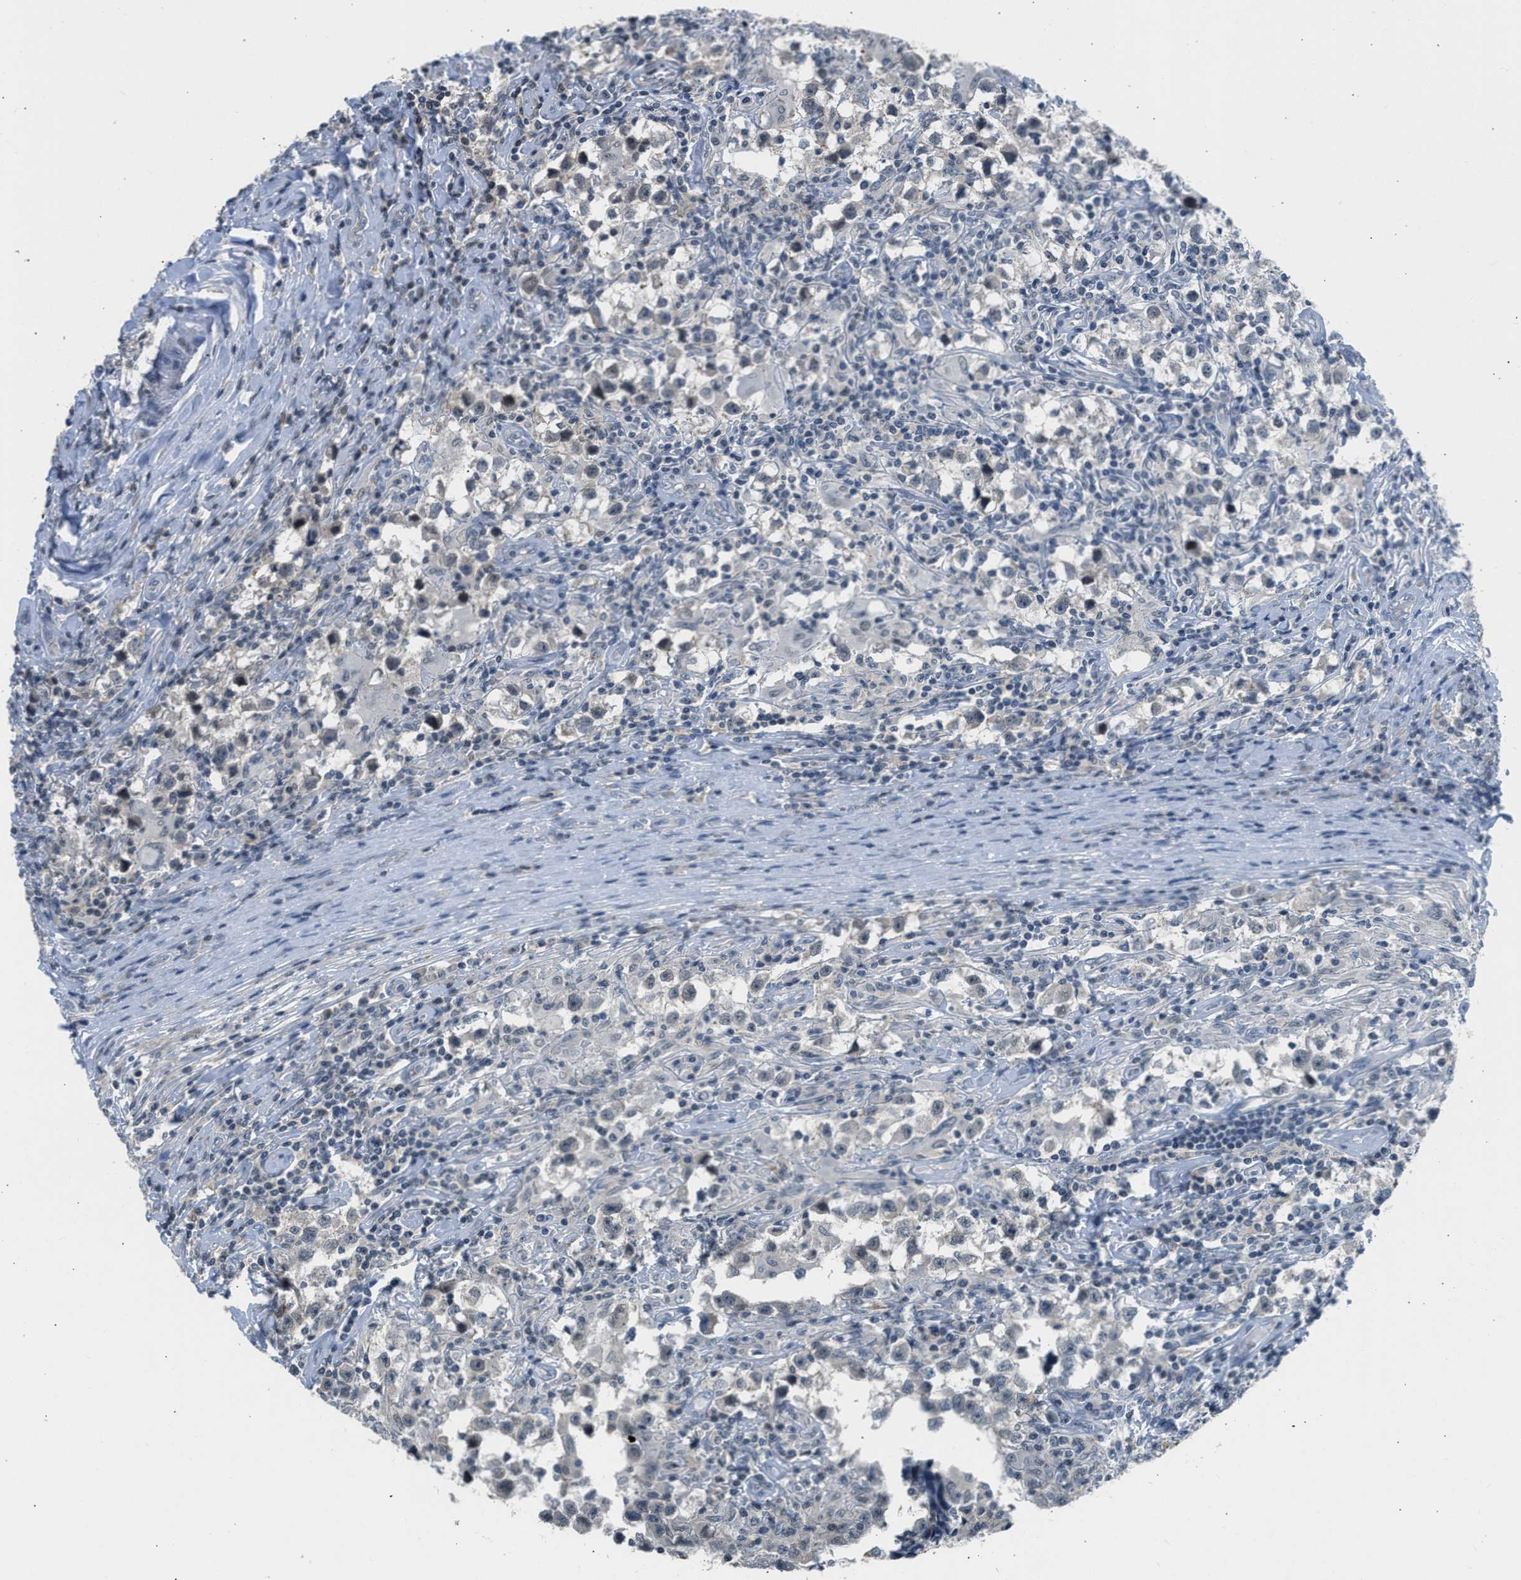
{"staining": {"intensity": "negative", "quantity": "none", "location": "none"}, "tissue": "testis cancer", "cell_type": "Tumor cells", "image_type": "cancer", "snomed": [{"axis": "morphology", "description": "Carcinoma, Embryonal, NOS"}, {"axis": "topography", "description": "Testis"}], "caption": "Immunohistochemistry photomicrograph of neoplastic tissue: human testis cancer (embryonal carcinoma) stained with DAB (3,3'-diaminobenzidine) exhibits no significant protein positivity in tumor cells. (Immunohistochemistry, brightfield microscopy, high magnification).", "gene": "TTBK2", "patient": {"sex": "male", "age": 21}}